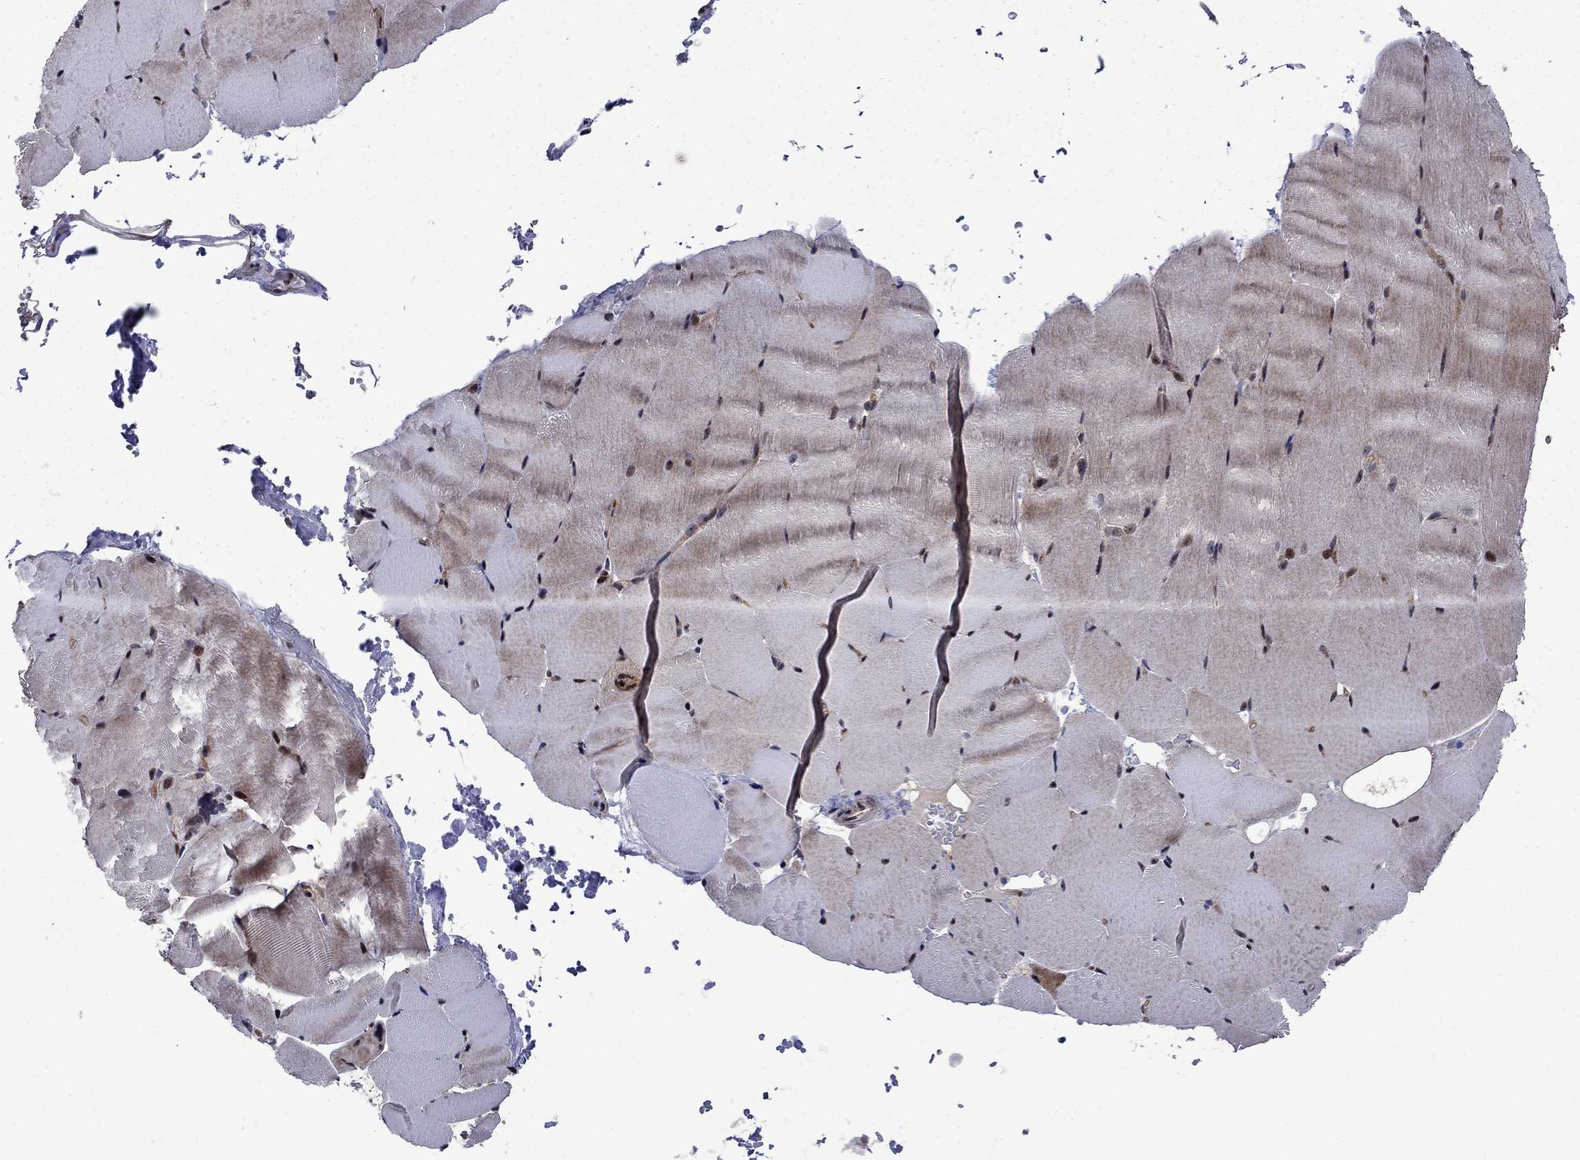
{"staining": {"intensity": "moderate", "quantity": "<25%", "location": "cytoplasmic/membranous,nuclear"}, "tissue": "skeletal muscle", "cell_type": "Myocytes", "image_type": "normal", "snomed": [{"axis": "morphology", "description": "Normal tissue, NOS"}, {"axis": "topography", "description": "Skeletal muscle"}], "caption": "This histopathology image exhibits IHC staining of unremarkable human skeletal muscle, with low moderate cytoplasmic/membranous,nuclear positivity in about <25% of myocytes.", "gene": "AGTPBP1", "patient": {"sex": "female", "age": 37}}